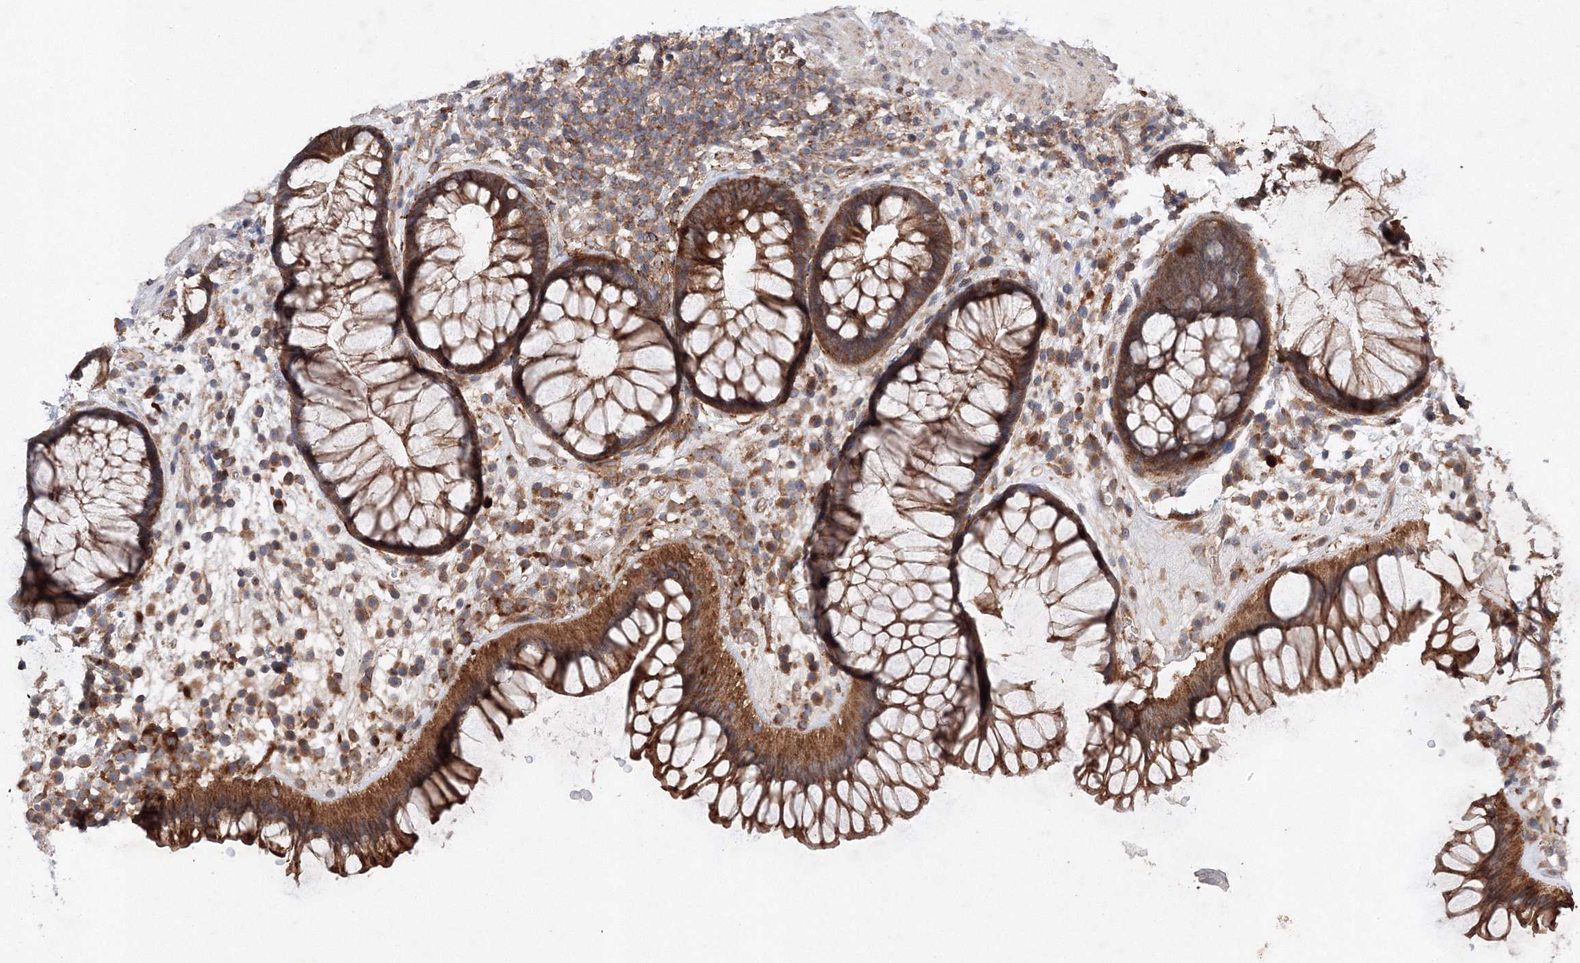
{"staining": {"intensity": "strong", "quantity": ">75%", "location": "cytoplasmic/membranous"}, "tissue": "rectum", "cell_type": "Glandular cells", "image_type": "normal", "snomed": [{"axis": "morphology", "description": "Normal tissue, NOS"}, {"axis": "topography", "description": "Rectum"}], "caption": "IHC photomicrograph of benign rectum: rectum stained using IHC shows high levels of strong protein expression localized specifically in the cytoplasmic/membranous of glandular cells, appearing as a cytoplasmic/membranous brown color.", "gene": "SLC36A1", "patient": {"sex": "male", "age": 51}}